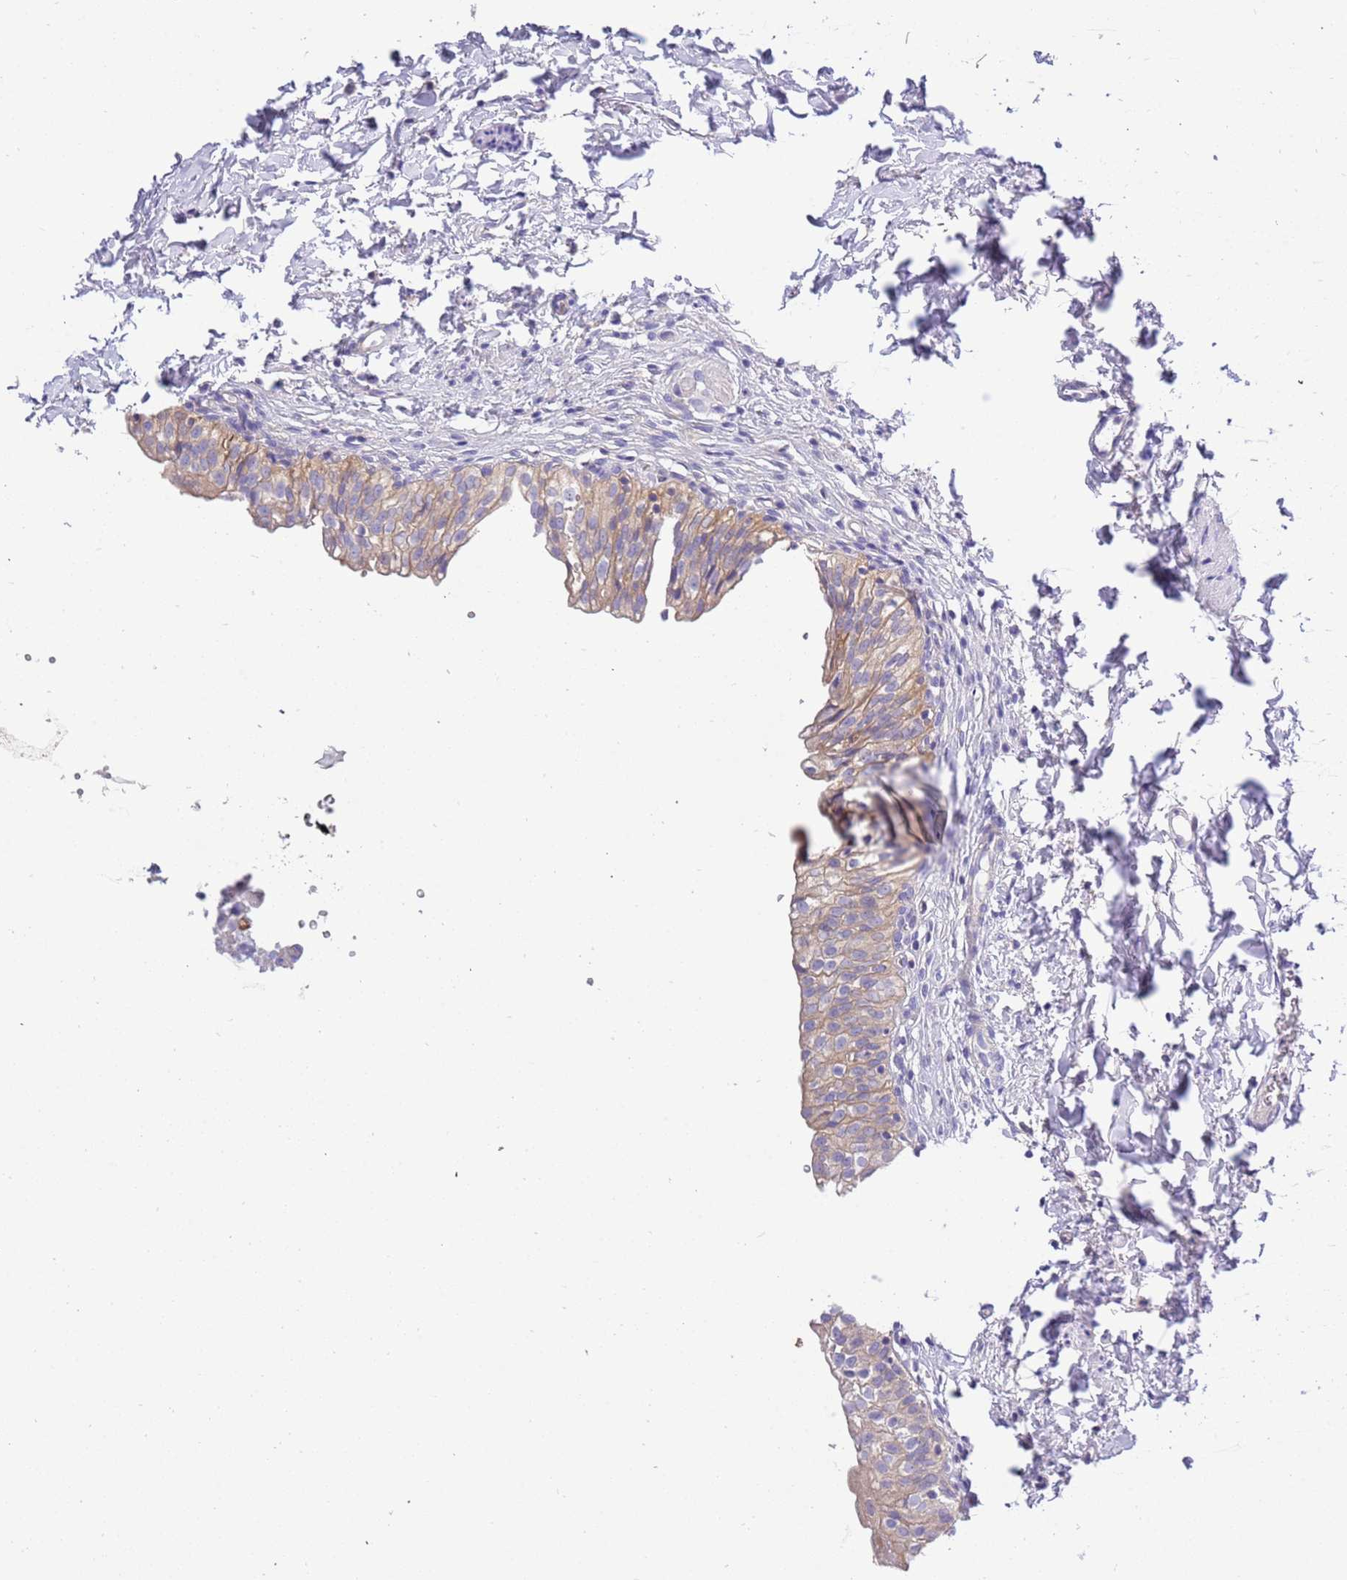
{"staining": {"intensity": "moderate", "quantity": "25%-75%", "location": "cytoplasmic/membranous"}, "tissue": "urinary bladder", "cell_type": "Urothelial cells", "image_type": "normal", "snomed": [{"axis": "morphology", "description": "Normal tissue, NOS"}, {"axis": "topography", "description": "Urinary bladder"}], "caption": "The photomicrograph displays a brown stain indicating the presence of a protein in the cytoplasmic/membranous of urothelial cells in urinary bladder. The protein of interest is shown in brown color, while the nuclei are stained blue.", "gene": "STIP1", "patient": {"sex": "male", "age": 55}}